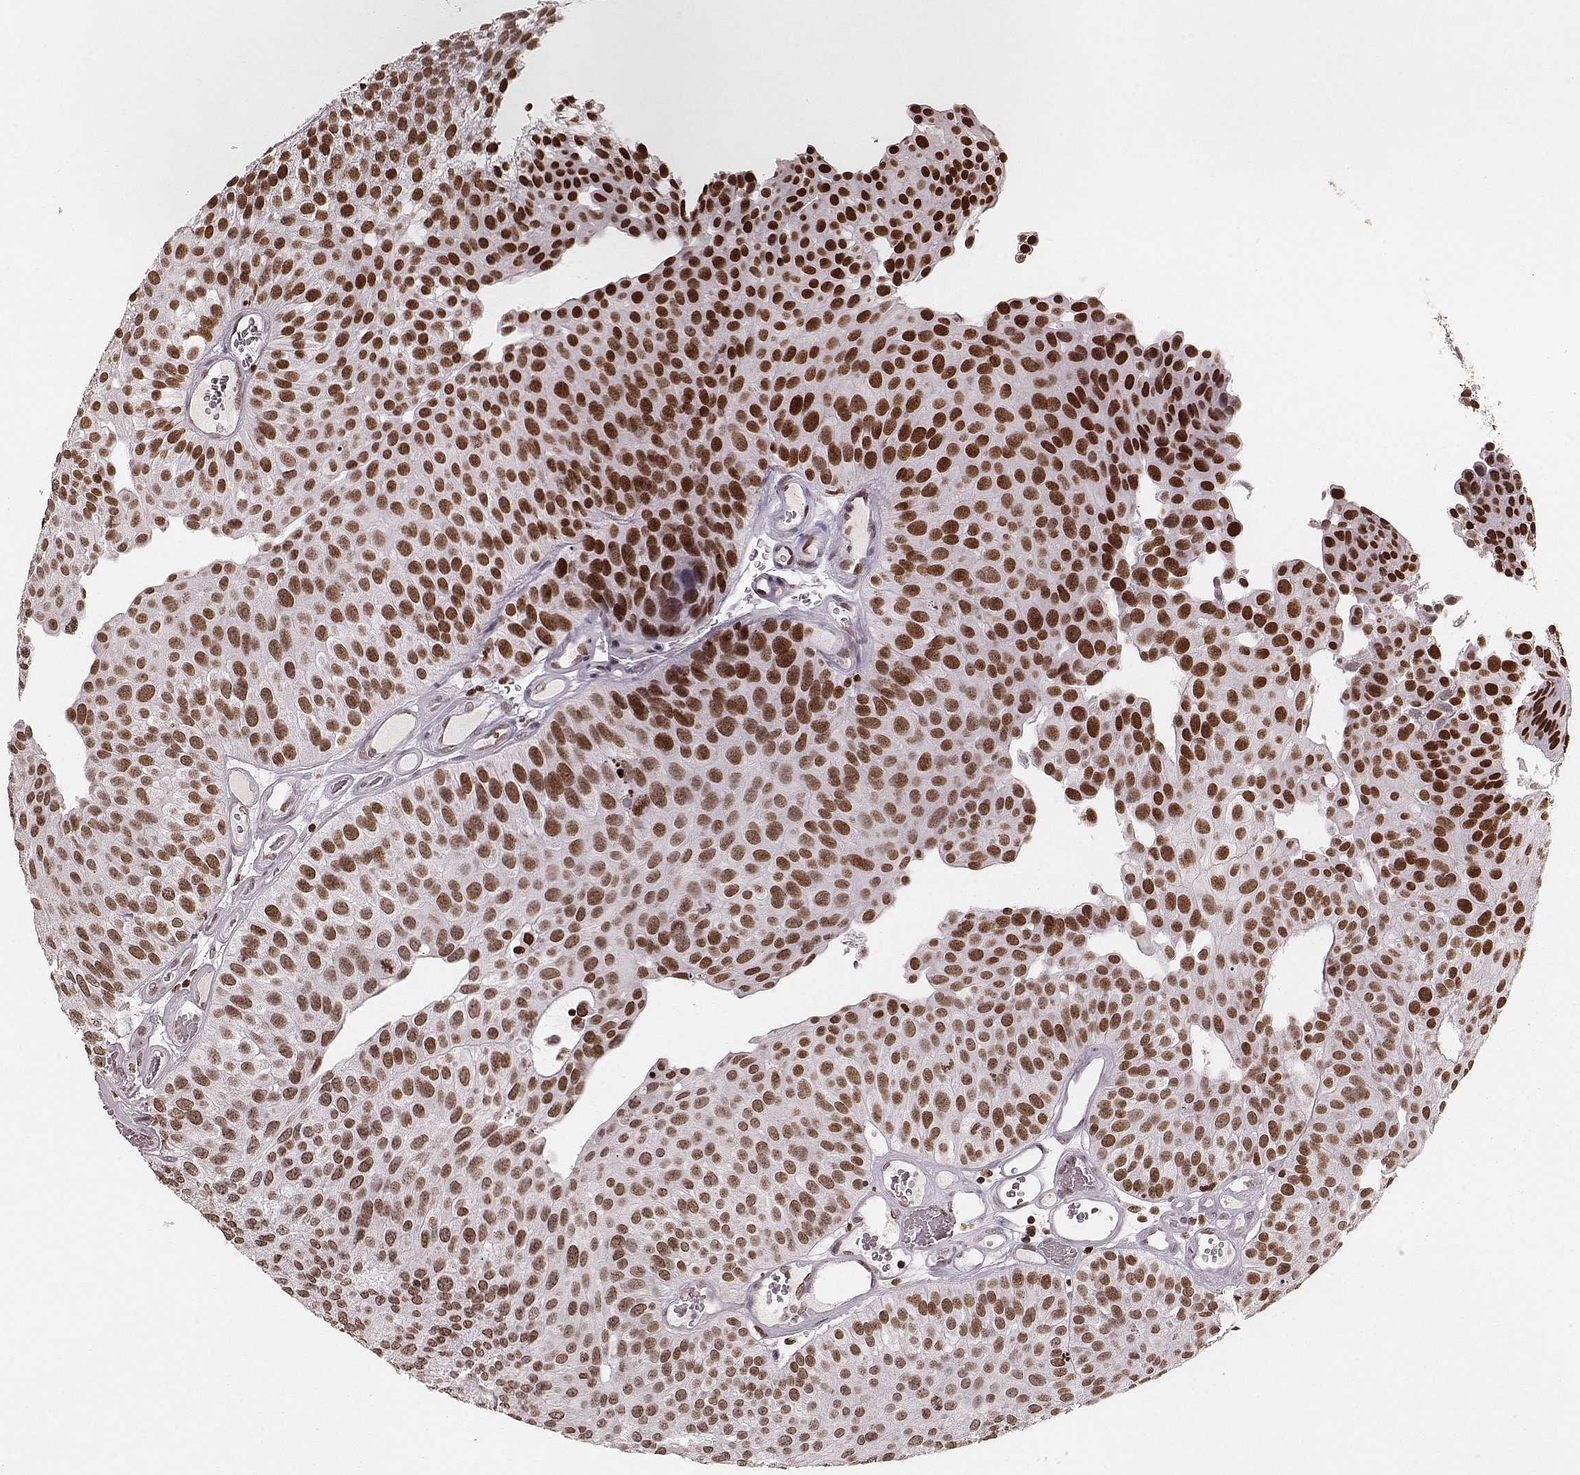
{"staining": {"intensity": "strong", "quantity": ">75%", "location": "nuclear"}, "tissue": "urothelial cancer", "cell_type": "Tumor cells", "image_type": "cancer", "snomed": [{"axis": "morphology", "description": "Urothelial carcinoma, Low grade"}, {"axis": "topography", "description": "Urinary bladder"}], "caption": "Brown immunohistochemical staining in human urothelial cancer exhibits strong nuclear positivity in about >75% of tumor cells.", "gene": "PARP1", "patient": {"sex": "female", "age": 87}}